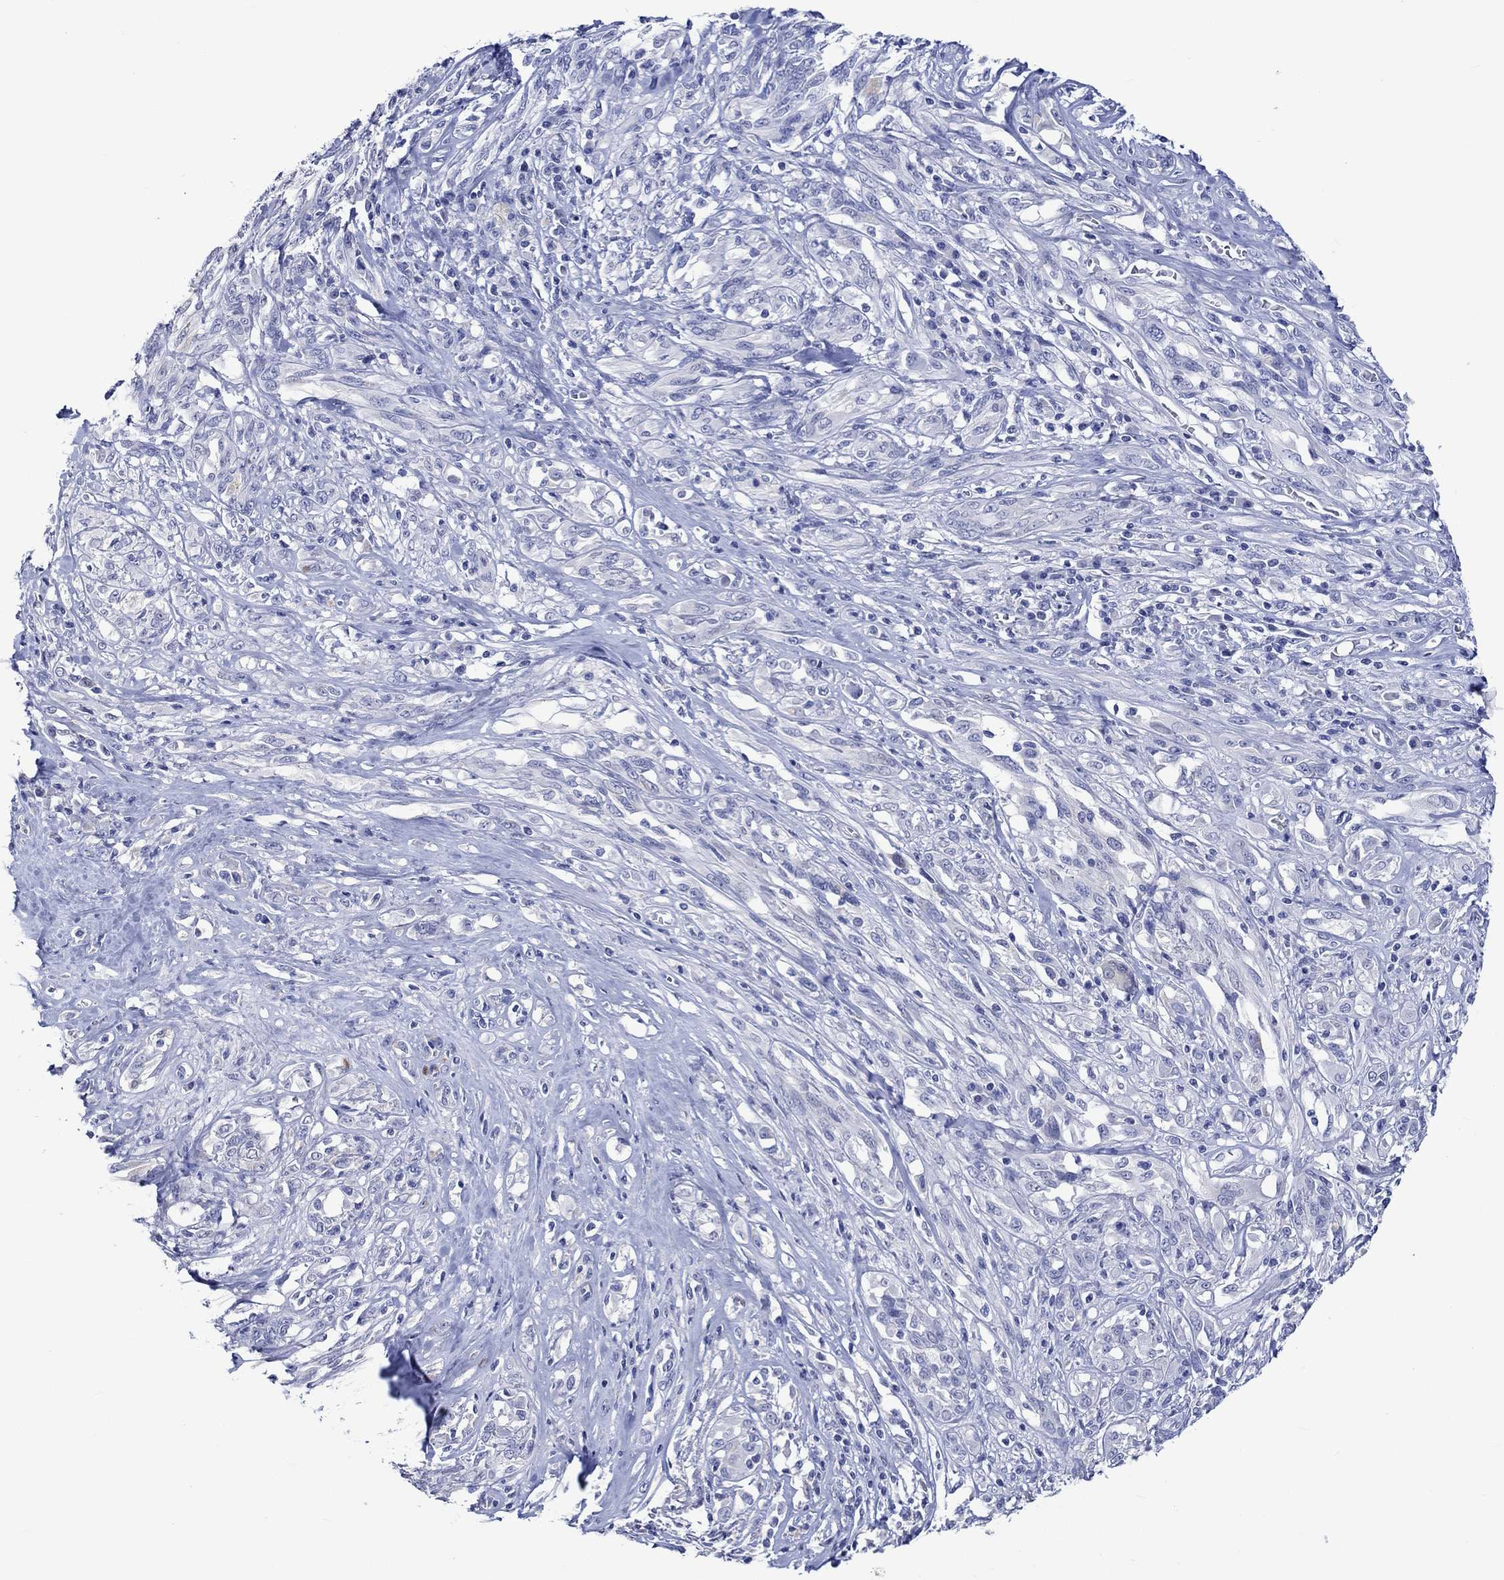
{"staining": {"intensity": "negative", "quantity": "none", "location": "none"}, "tissue": "melanoma", "cell_type": "Tumor cells", "image_type": "cancer", "snomed": [{"axis": "morphology", "description": "Malignant melanoma, NOS"}, {"axis": "topography", "description": "Skin"}], "caption": "IHC of human melanoma shows no positivity in tumor cells.", "gene": "KLHL35", "patient": {"sex": "female", "age": 91}}